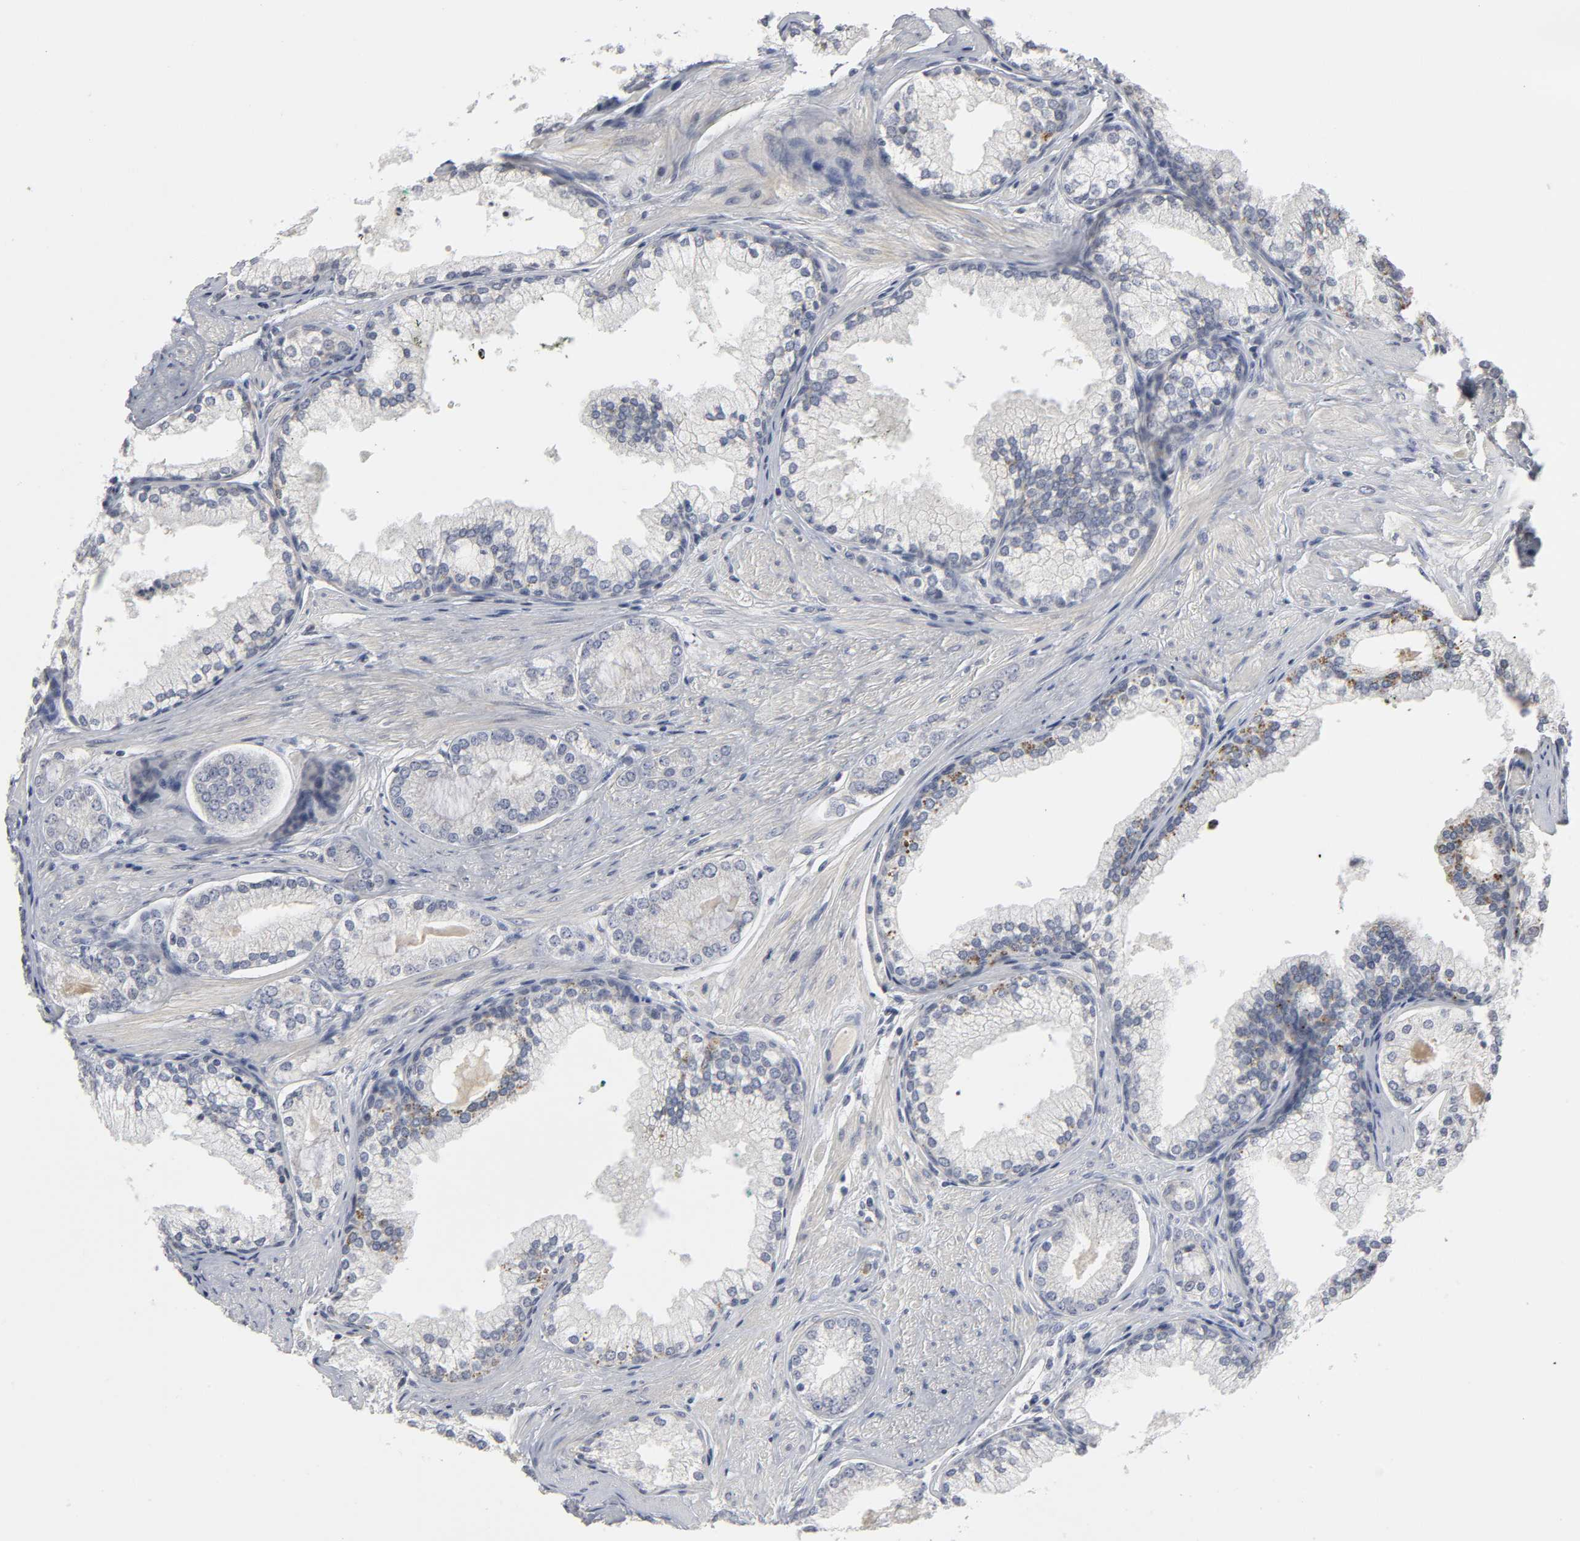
{"staining": {"intensity": "negative", "quantity": "none", "location": "none"}, "tissue": "prostate cancer", "cell_type": "Tumor cells", "image_type": "cancer", "snomed": [{"axis": "morphology", "description": "Adenocarcinoma, Low grade"}, {"axis": "topography", "description": "Prostate"}], "caption": "This is an IHC photomicrograph of adenocarcinoma (low-grade) (prostate). There is no expression in tumor cells.", "gene": "TCAP", "patient": {"sex": "male", "age": 71}}